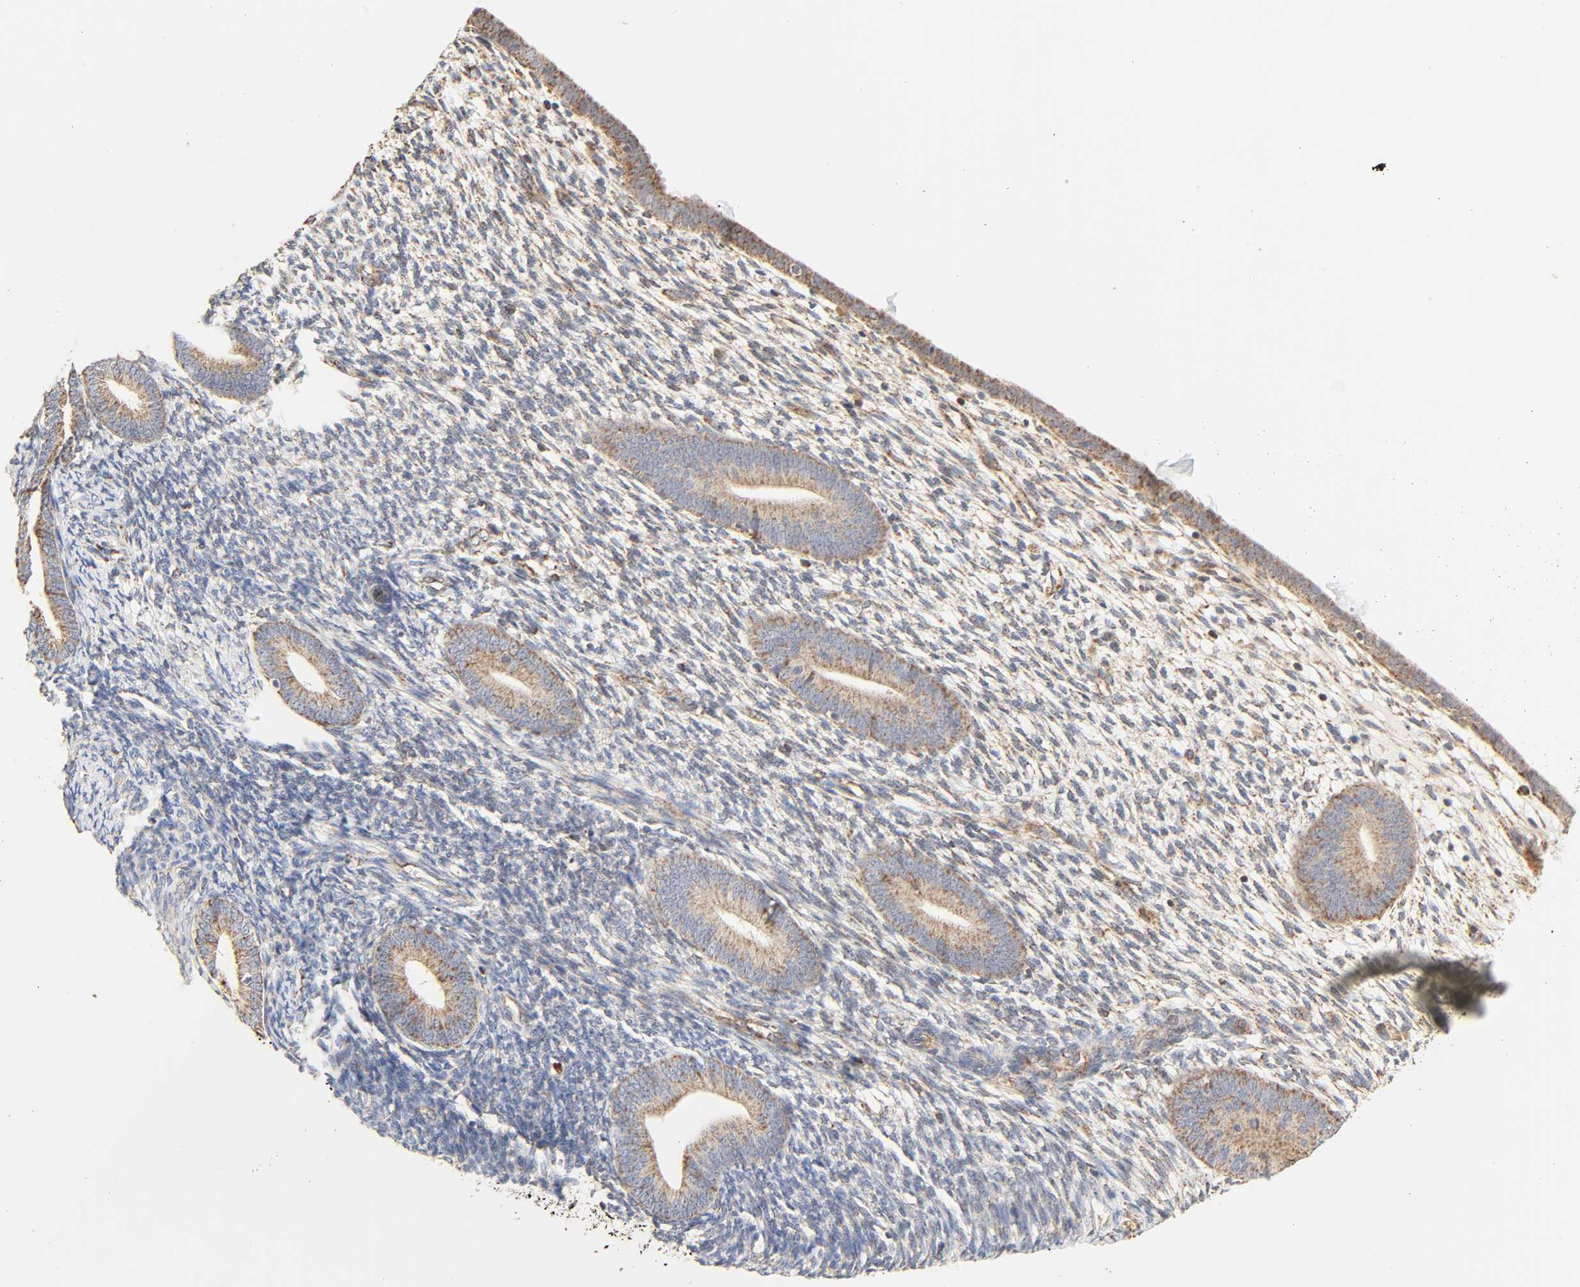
{"staining": {"intensity": "moderate", "quantity": "25%-75%", "location": "cytoplasmic/membranous"}, "tissue": "endometrium", "cell_type": "Cells in endometrial stroma", "image_type": "normal", "snomed": [{"axis": "morphology", "description": "Normal tissue, NOS"}, {"axis": "topography", "description": "Endometrium"}], "caption": "Moderate cytoplasmic/membranous protein expression is identified in about 25%-75% of cells in endometrial stroma in endometrium. The staining was performed using DAB (3,3'-diaminobenzidine) to visualize the protein expression in brown, while the nuclei were stained in blue with hematoxylin (Magnification: 20x).", "gene": "ZMAT5", "patient": {"sex": "female", "age": 57}}